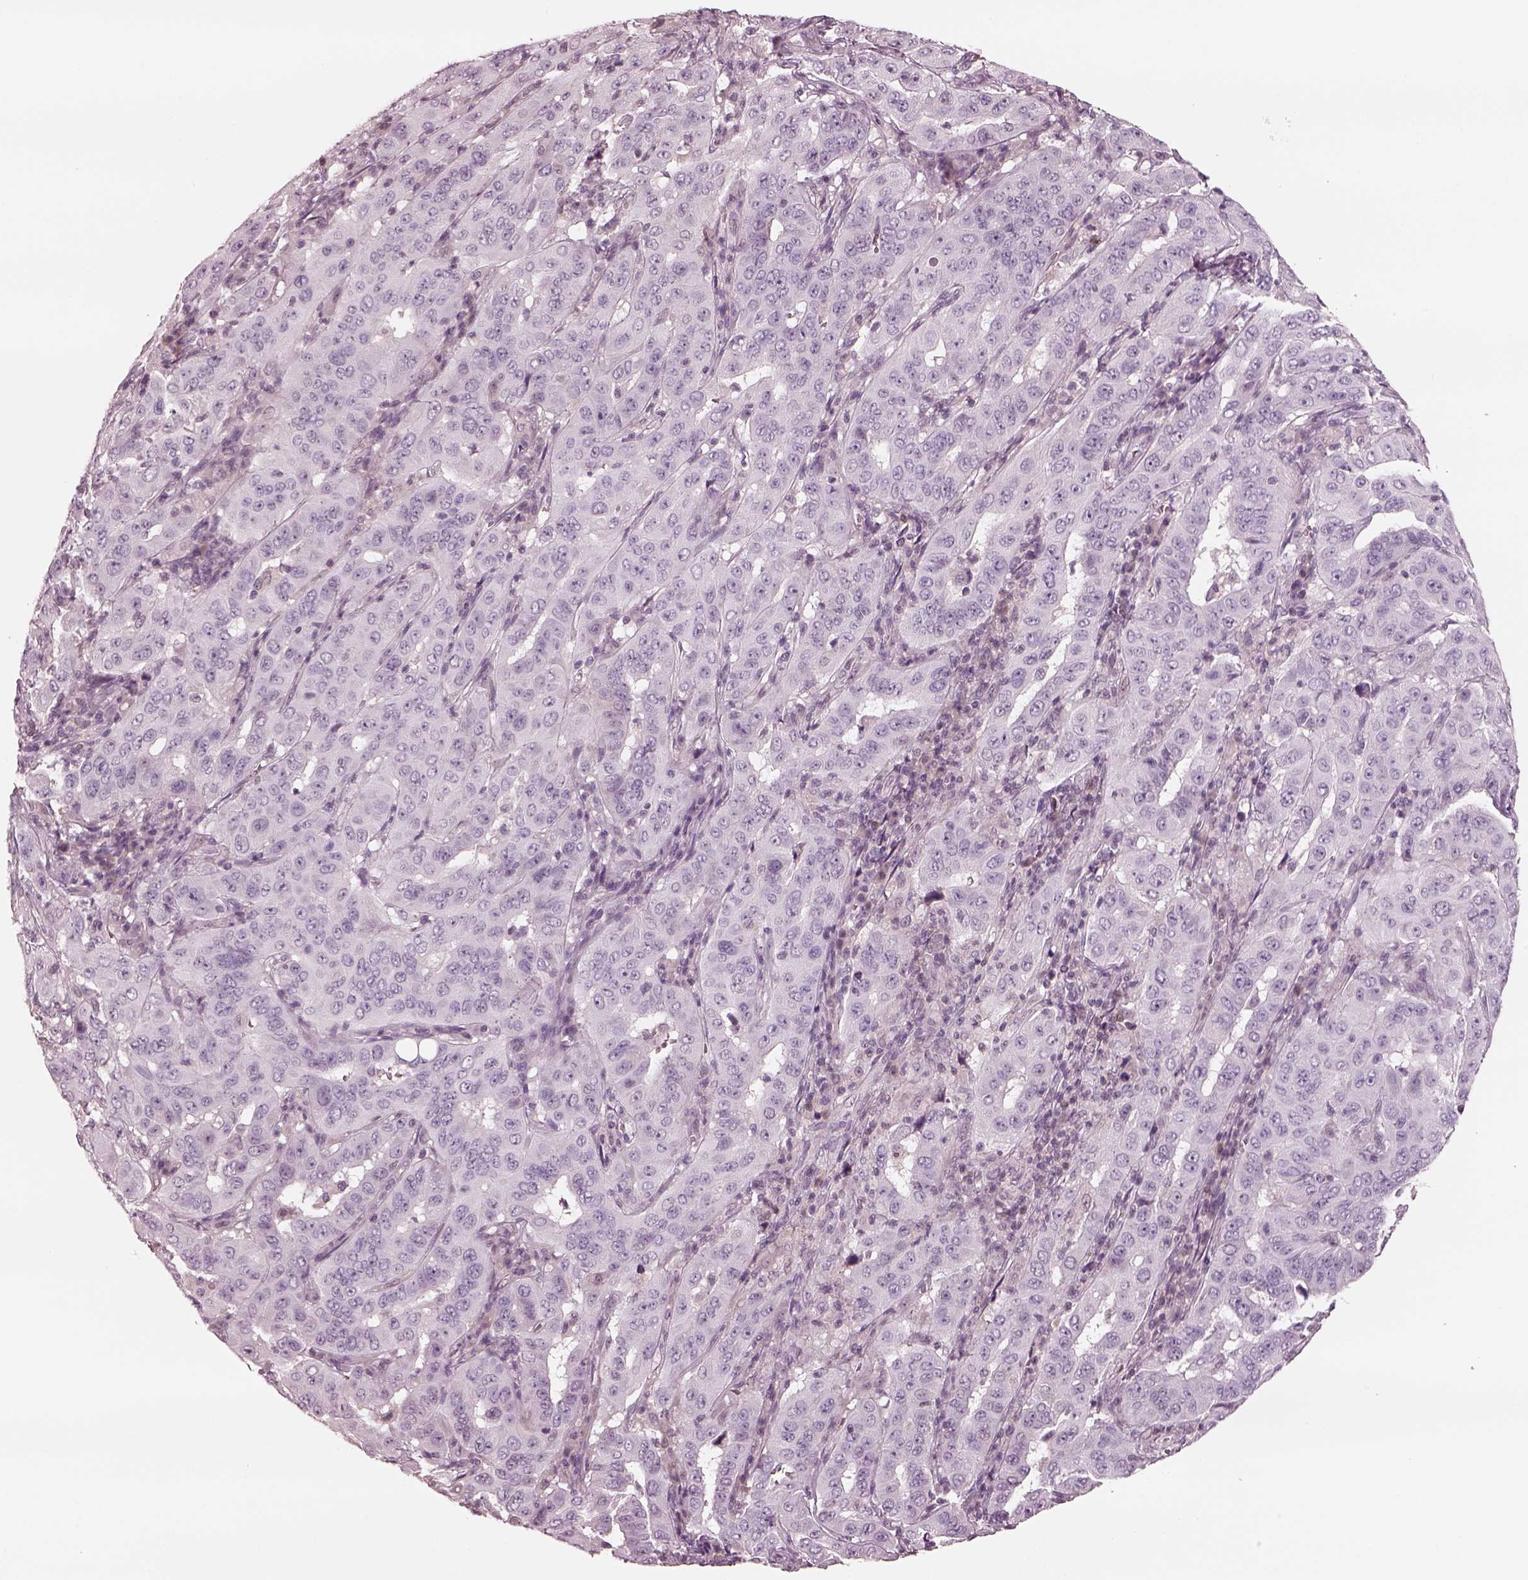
{"staining": {"intensity": "negative", "quantity": "none", "location": "none"}, "tissue": "pancreatic cancer", "cell_type": "Tumor cells", "image_type": "cancer", "snomed": [{"axis": "morphology", "description": "Adenocarcinoma, NOS"}, {"axis": "topography", "description": "Pancreas"}], "caption": "Tumor cells show no significant staining in pancreatic cancer. (DAB IHC, high magnification).", "gene": "EGR4", "patient": {"sex": "male", "age": 63}}